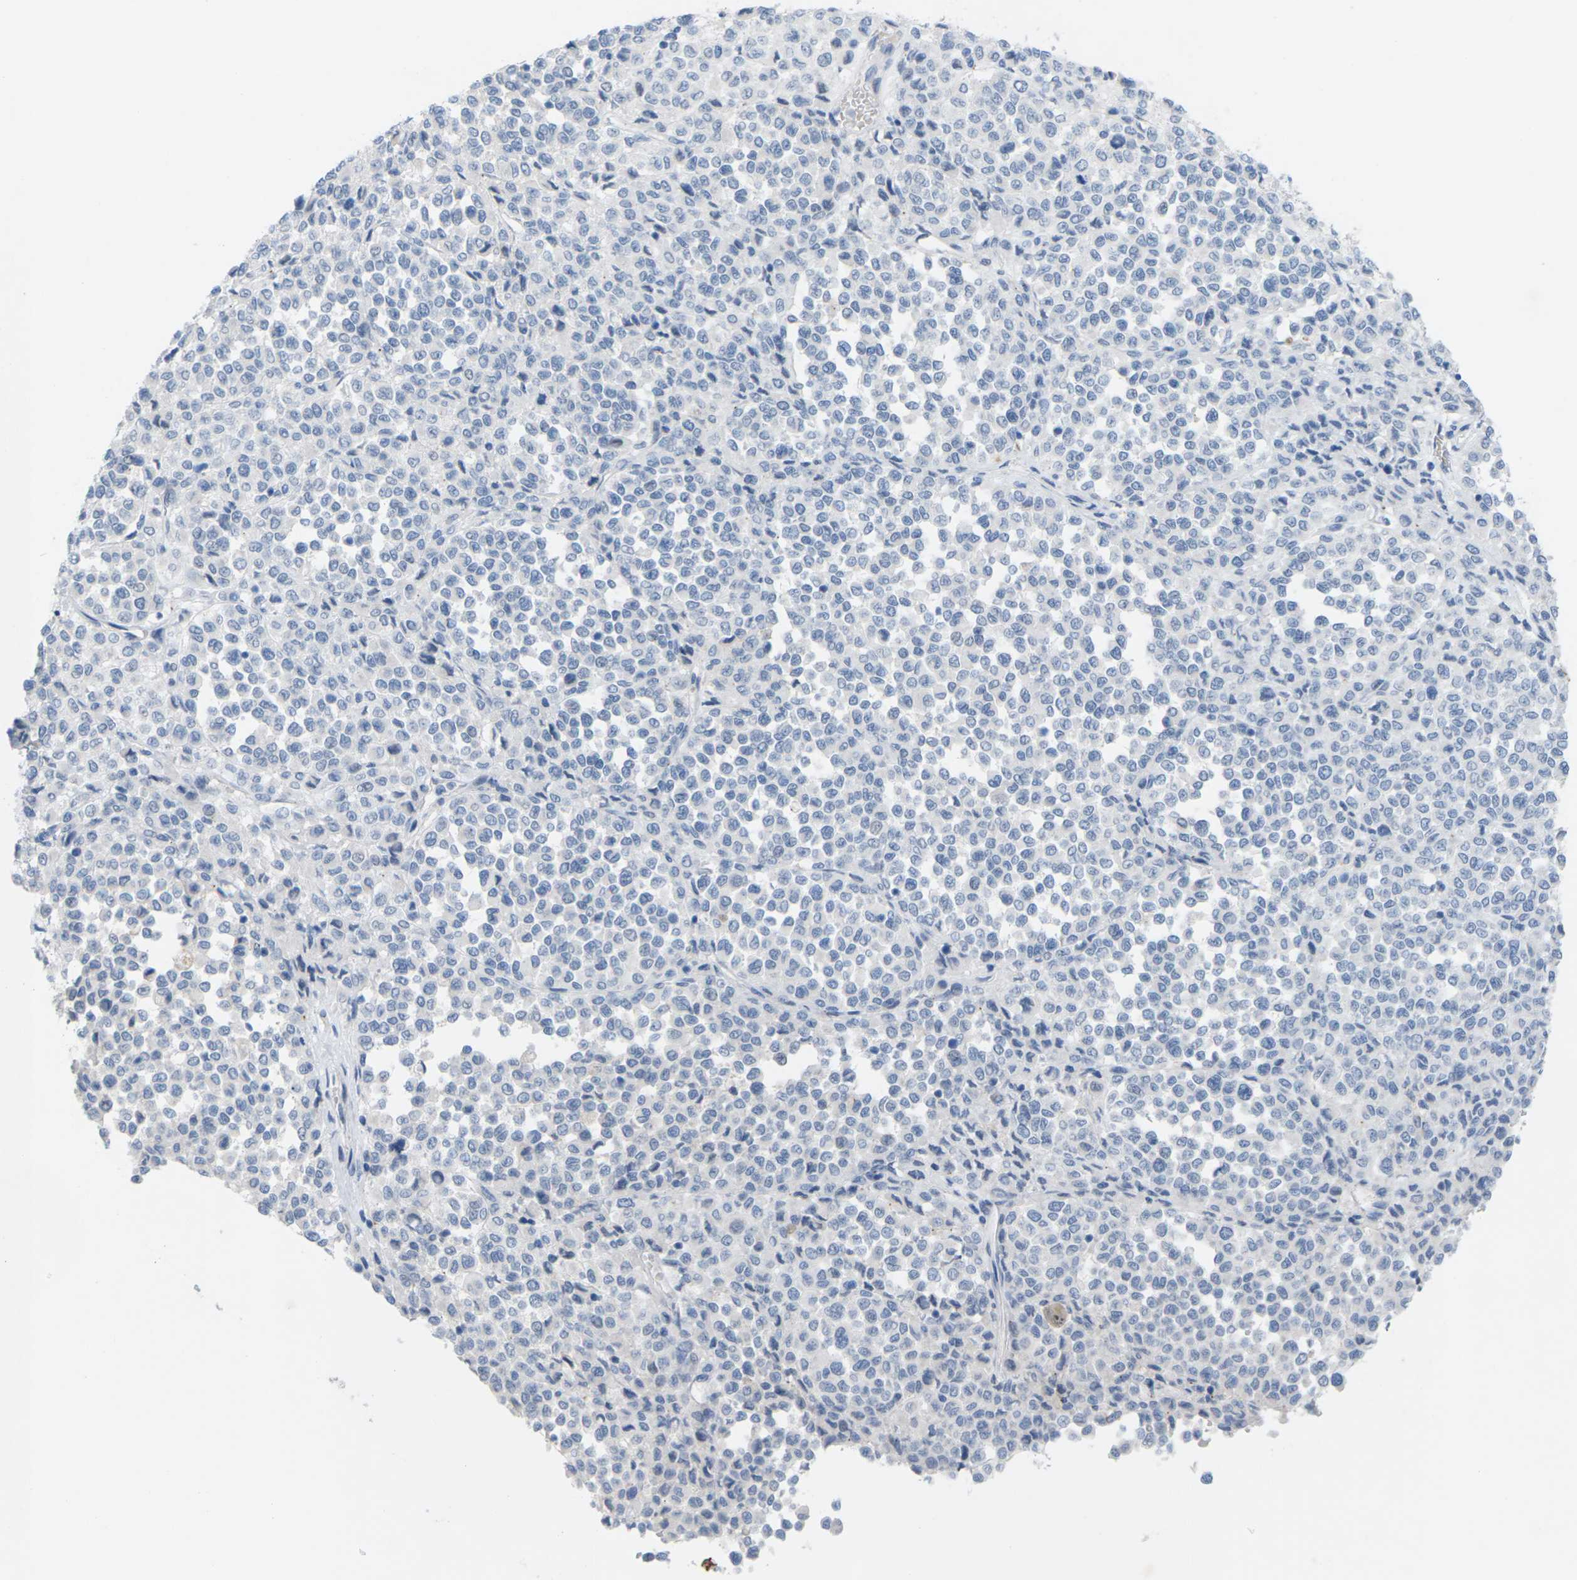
{"staining": {"intensity": "negative", "quantity": "none", "location": "none"}, "tissue": "melanoma", "cell_type": "Tumor cells", "image_type": "cancer", "snomed": [{"axis": "morphology", "description": "Malignant melanoma, Metastatic site"}, {"axis": "topography", "description": "Pancreas"}], "caption": "This is a photomicrograph of IHC staining of malignant melanoma (metastatic site), which shows no expression in tumor cells.", "gene": "CLDN3", "patient": {"sex": "female", "age": 30}}